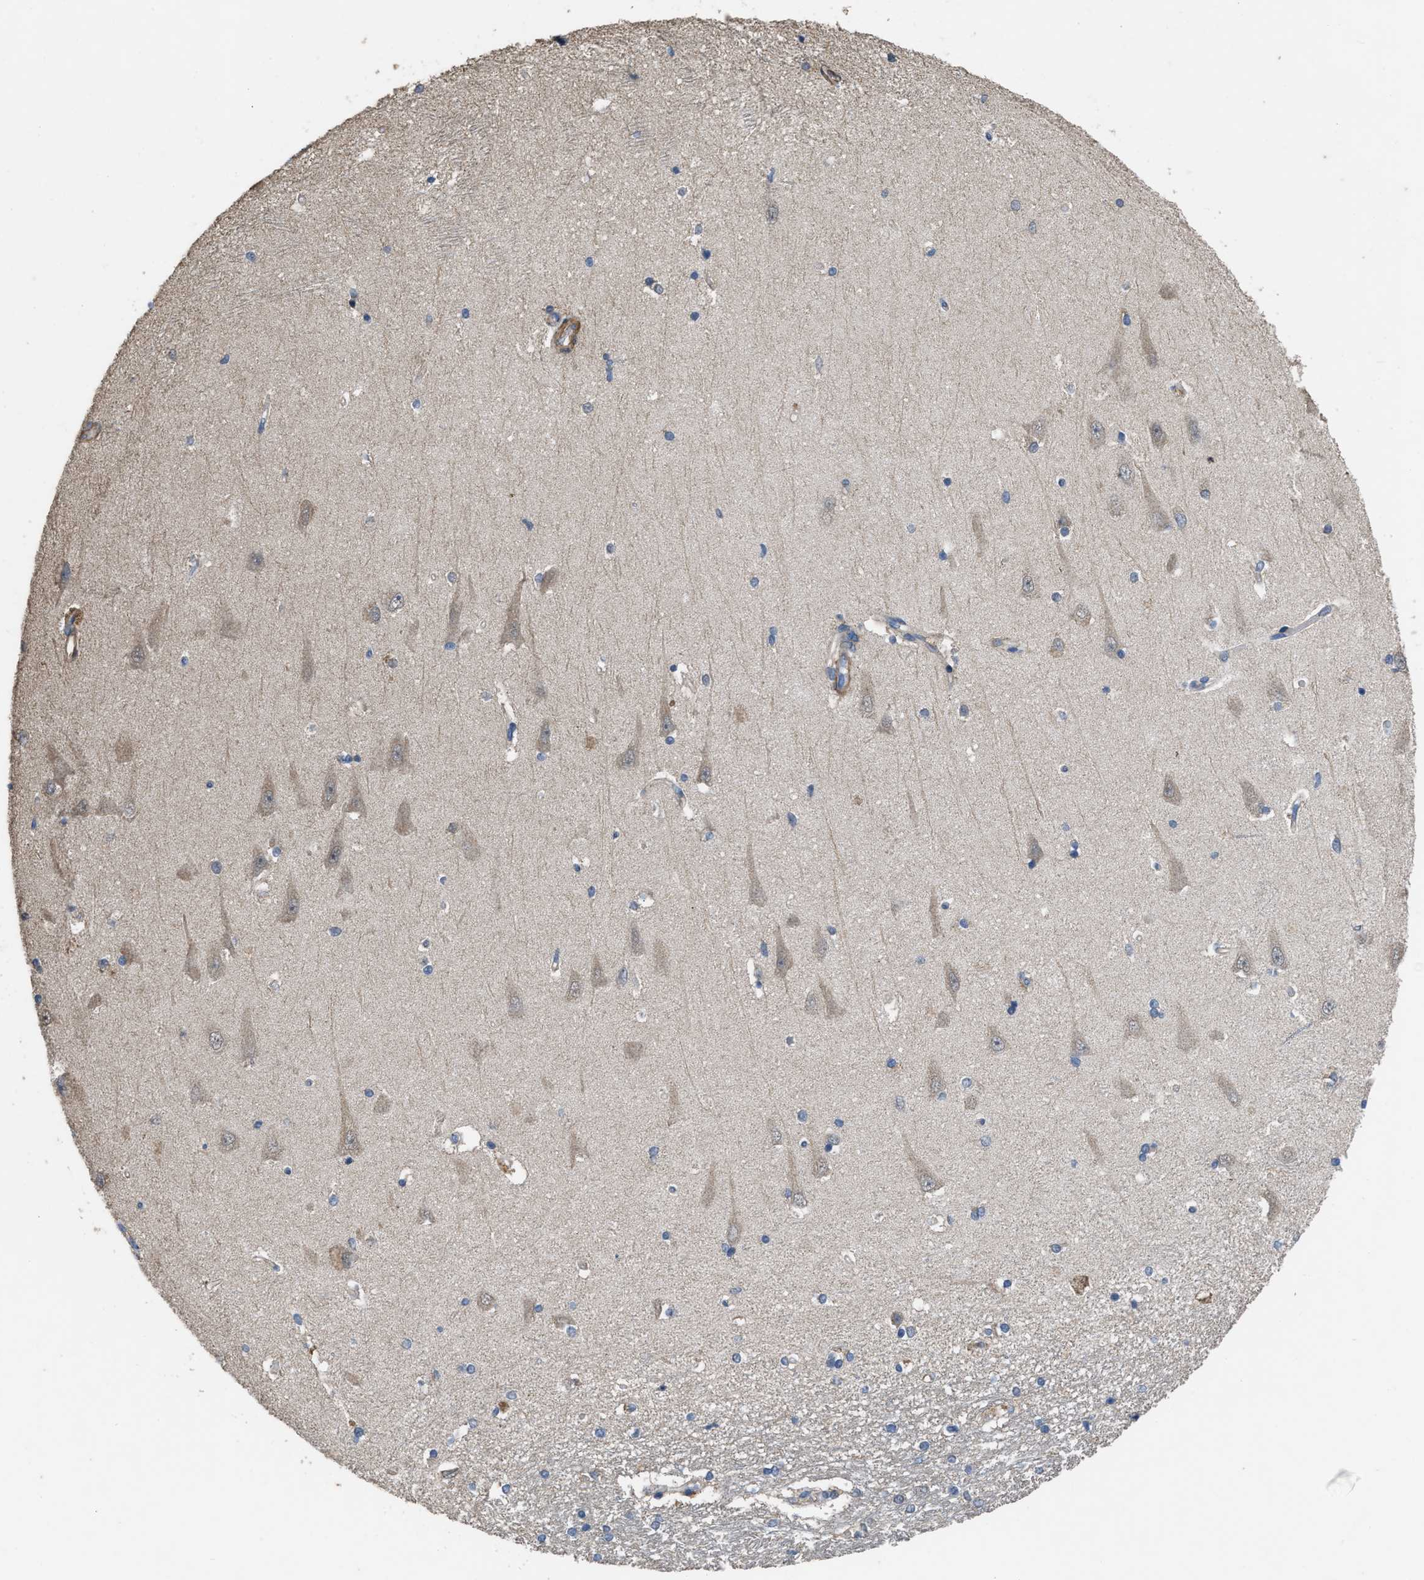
{"staining": {"intensity": "weak", "quantity": "<25%", "location": "cytoplasmic/membranous"}, "tissue": "hippocampus", "cell_type": "Glial cells", "image_type": "normal", "snomed": [{"axis": "morphology", "description": "Normal tissue, NOS"}, {"axis": "topography", "description": "Hippocampus"}], "caption": "Immunohistochemistry (IHC) histopathology image of normal hippocampus stained for a protein (brown), which demonstrates no expression in glial cells. (DAB (3,3'-diaminobenzidine) IHC, high magnification).", "gene": "ARL6", "patient": {"sex": "male", "age": 45}}